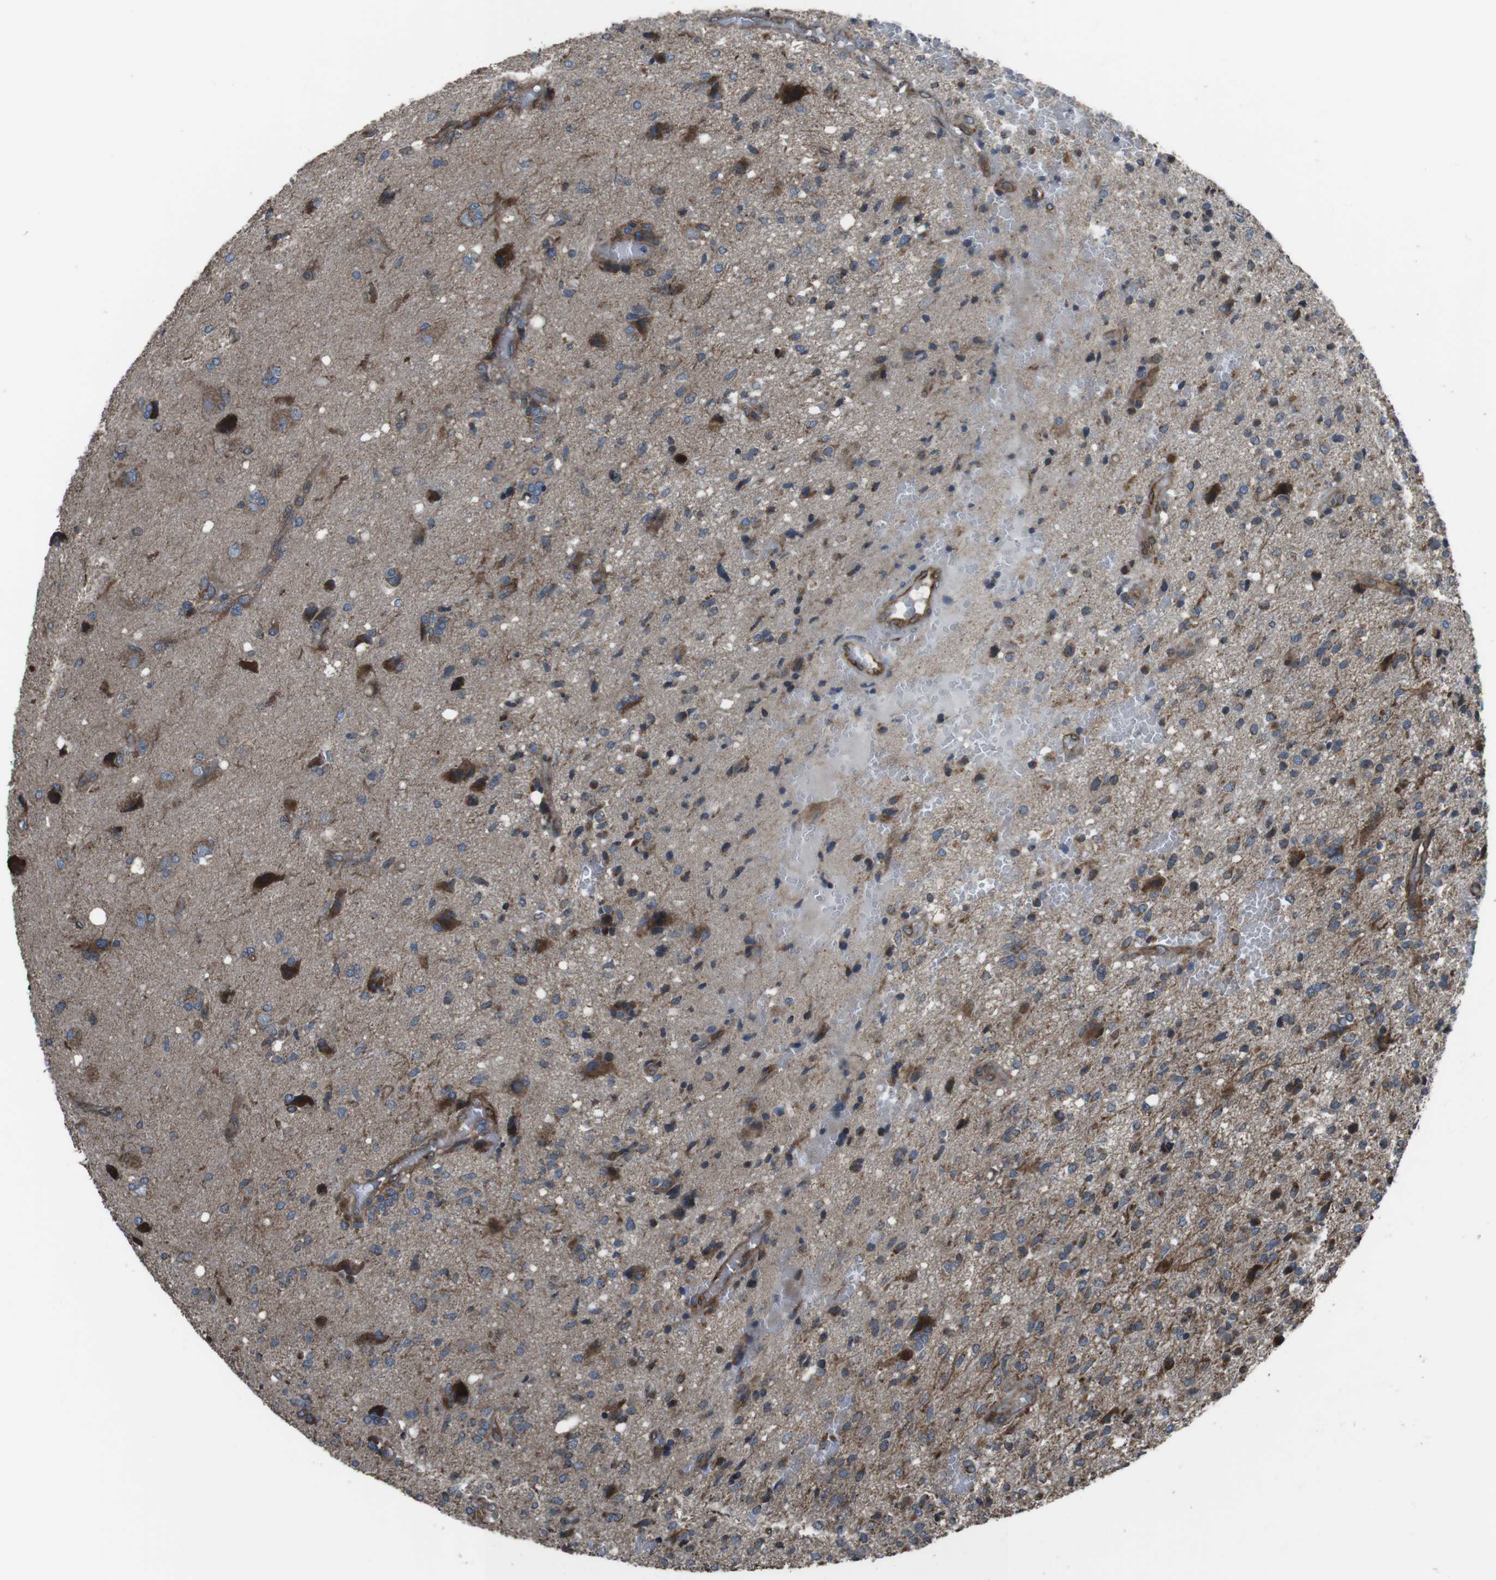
{"staining": {"intensity": "moderate", "quantity": "25%-75%", "location": "cytoplasmic/membranous"}, "tissue": "glioma", "cell_type": "Tumor cells", "image_type": "cancer", "snomed": [{"axis": "morphology", "description": "Glioma, malignant, High grade"}, {"axis": "topography", "description": "Brain"}], "caption": "Human glioma stained with a brown dye exhibits moderate cytoplasmic/membranous positive expression in approximately 25%-75% of tumor cells.", "gene": "GIMAP8", "patient": {"sex": "female", "age": 59}}